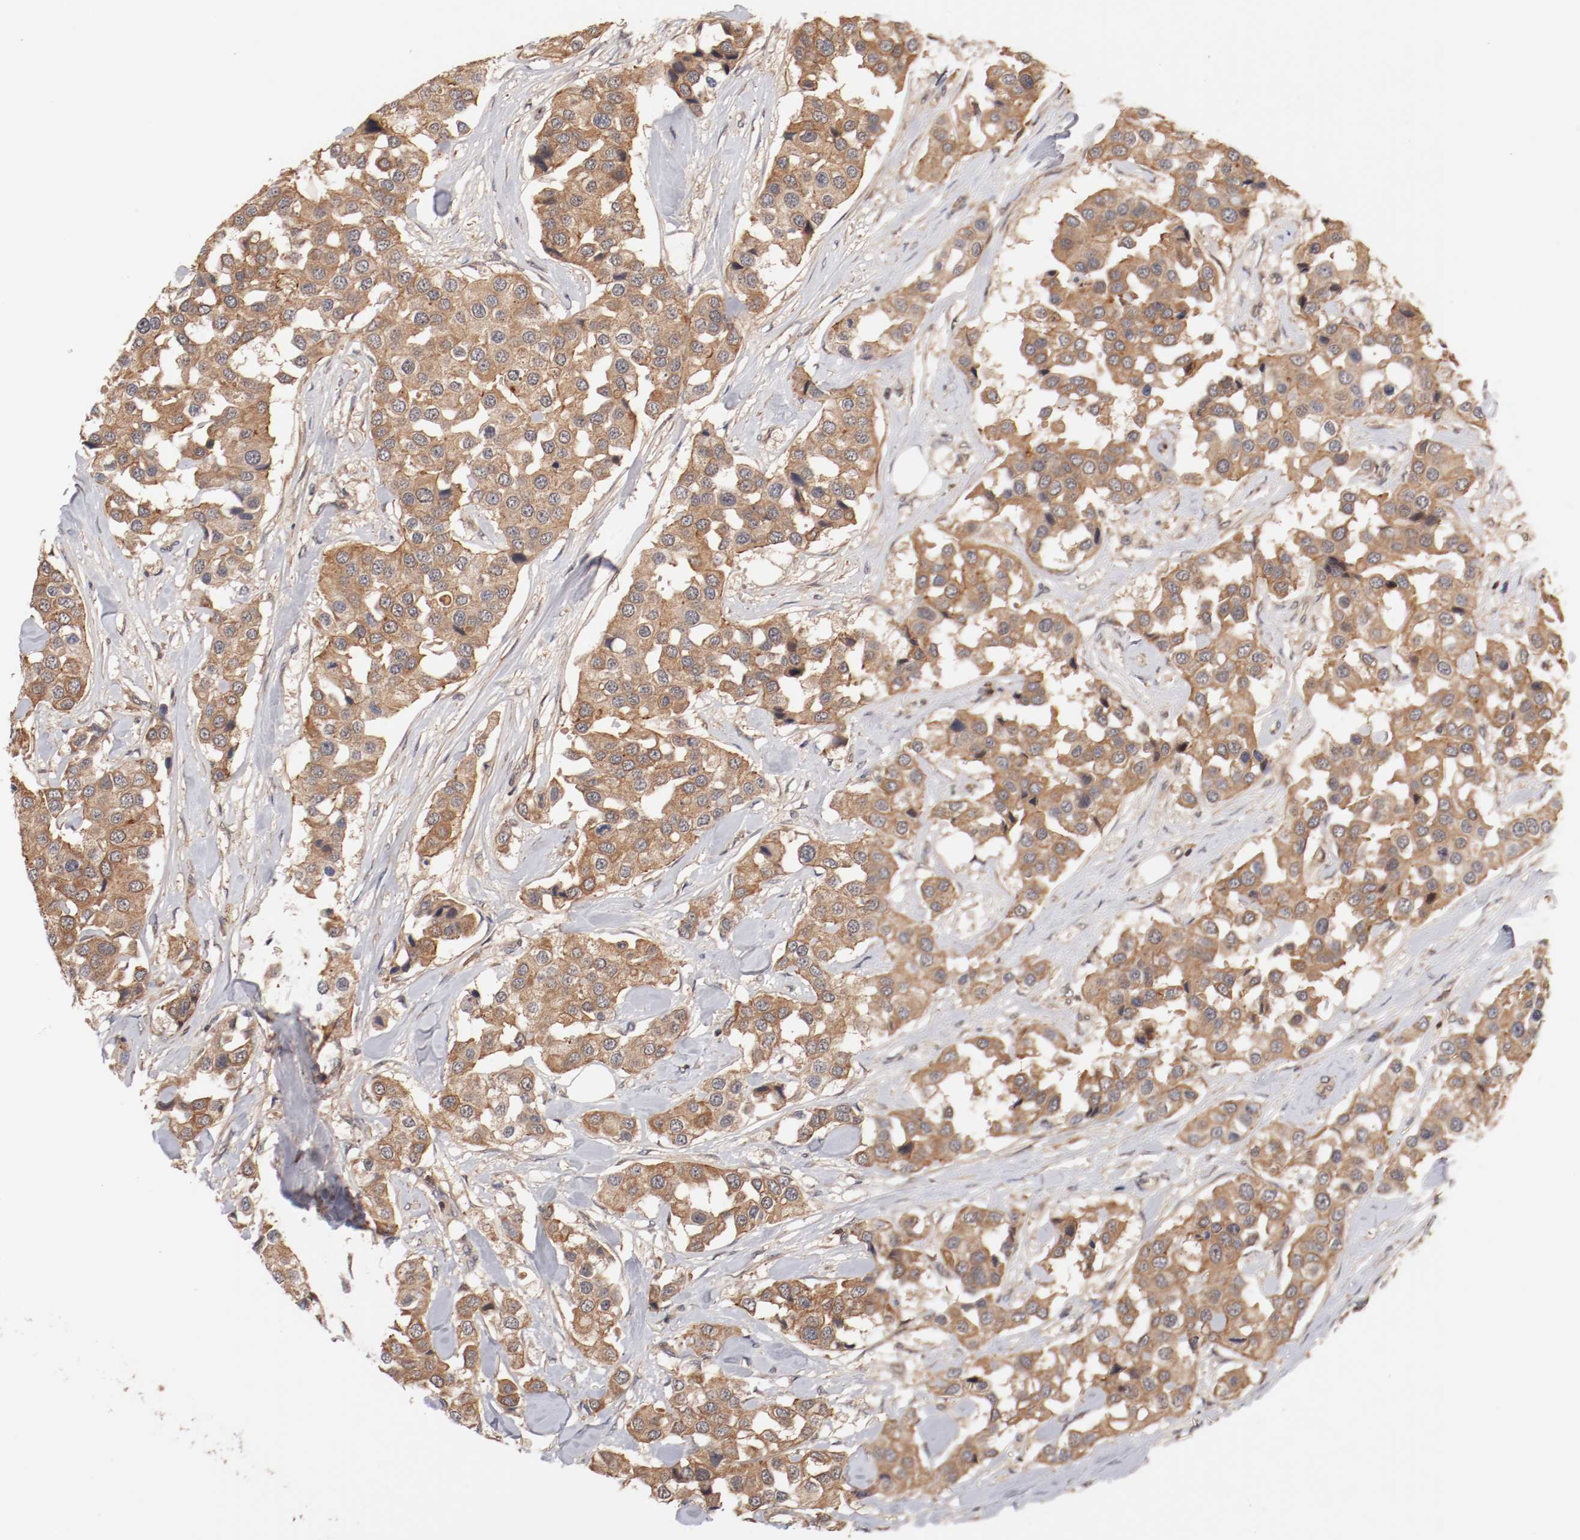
{"staining": {"intensity": "moderate", "quantity": ">75%", "location": "cytoplasmic/membranous"}, "tissue": "breast cancer", "cell_type": "Tumor cells", "image_type": "cancer", "snomed": [{"axis": "morphology", "description": "Duct carcinoma"}, {"axis": "topography", "description": "Breast"}], "caption": "IHC of breast intraductal carcinoma displays medium levels of moderate cytoplasmic/membranous positivity in about >75% of tumor cells.", "gene": "GUF1", "patient": {"sex": "female", "age": 80}}